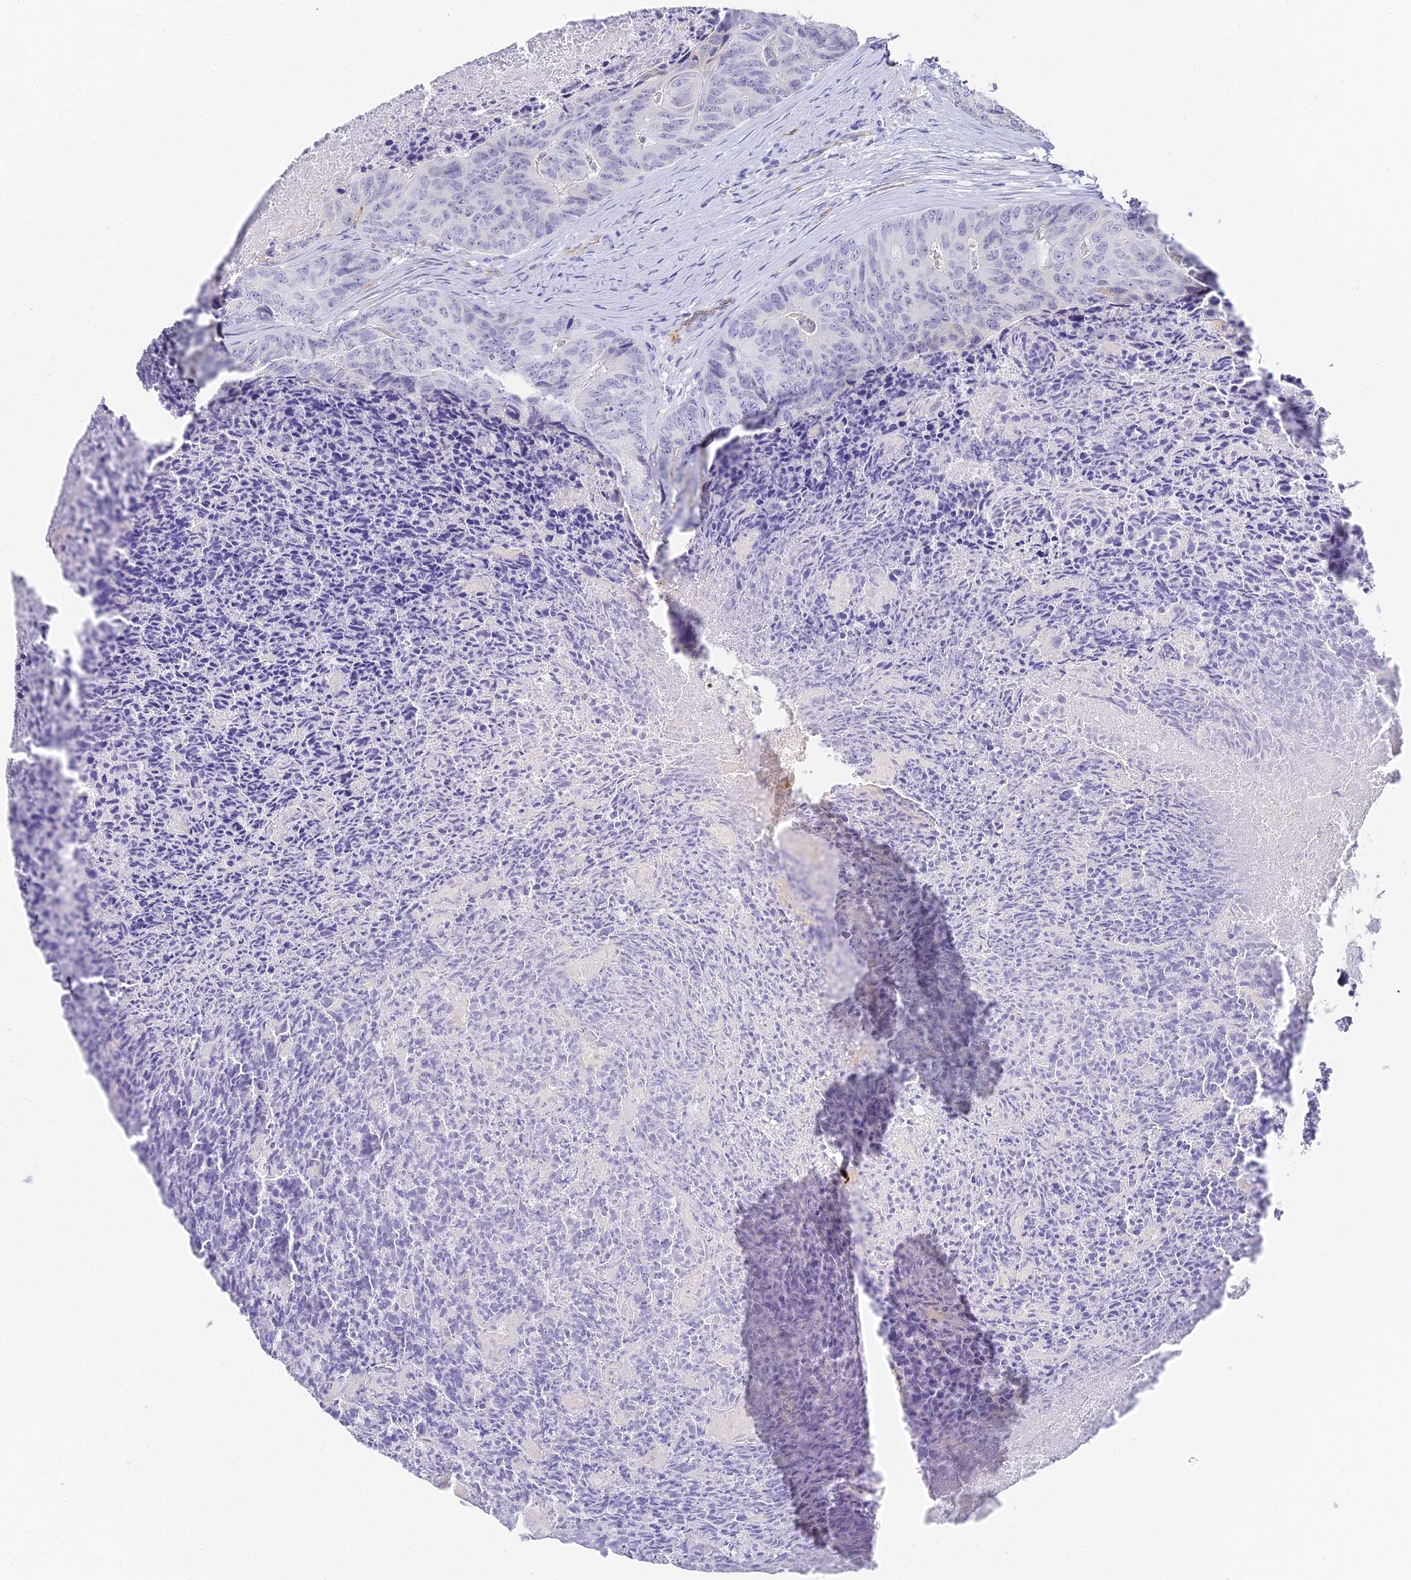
{"staining": {"intensity": "moderate", "quantity": "<25%", "location": "cytoplasmic/membranous"}, "tissue": "colorectal cancer", "cell_type": "Tumor cells", "image_type": "cancer", "snomed": [{"axis": "morphology", "description": "Adenocarcinoma, NOS"}, {"axis": "topography", "description": "Colon"}], "caption": "The histopathology image displays a brown stain indicating the presence of a protein in the cytoplasmic/membranous of tumor cells in adenocarcinoma (colorectal). (DAB (3,3'-diaminobenzidine) IHC with brightfield microscopy, high magnification).", "gene": "GJA1", "patient": {"sex": "female", "age": 67}}